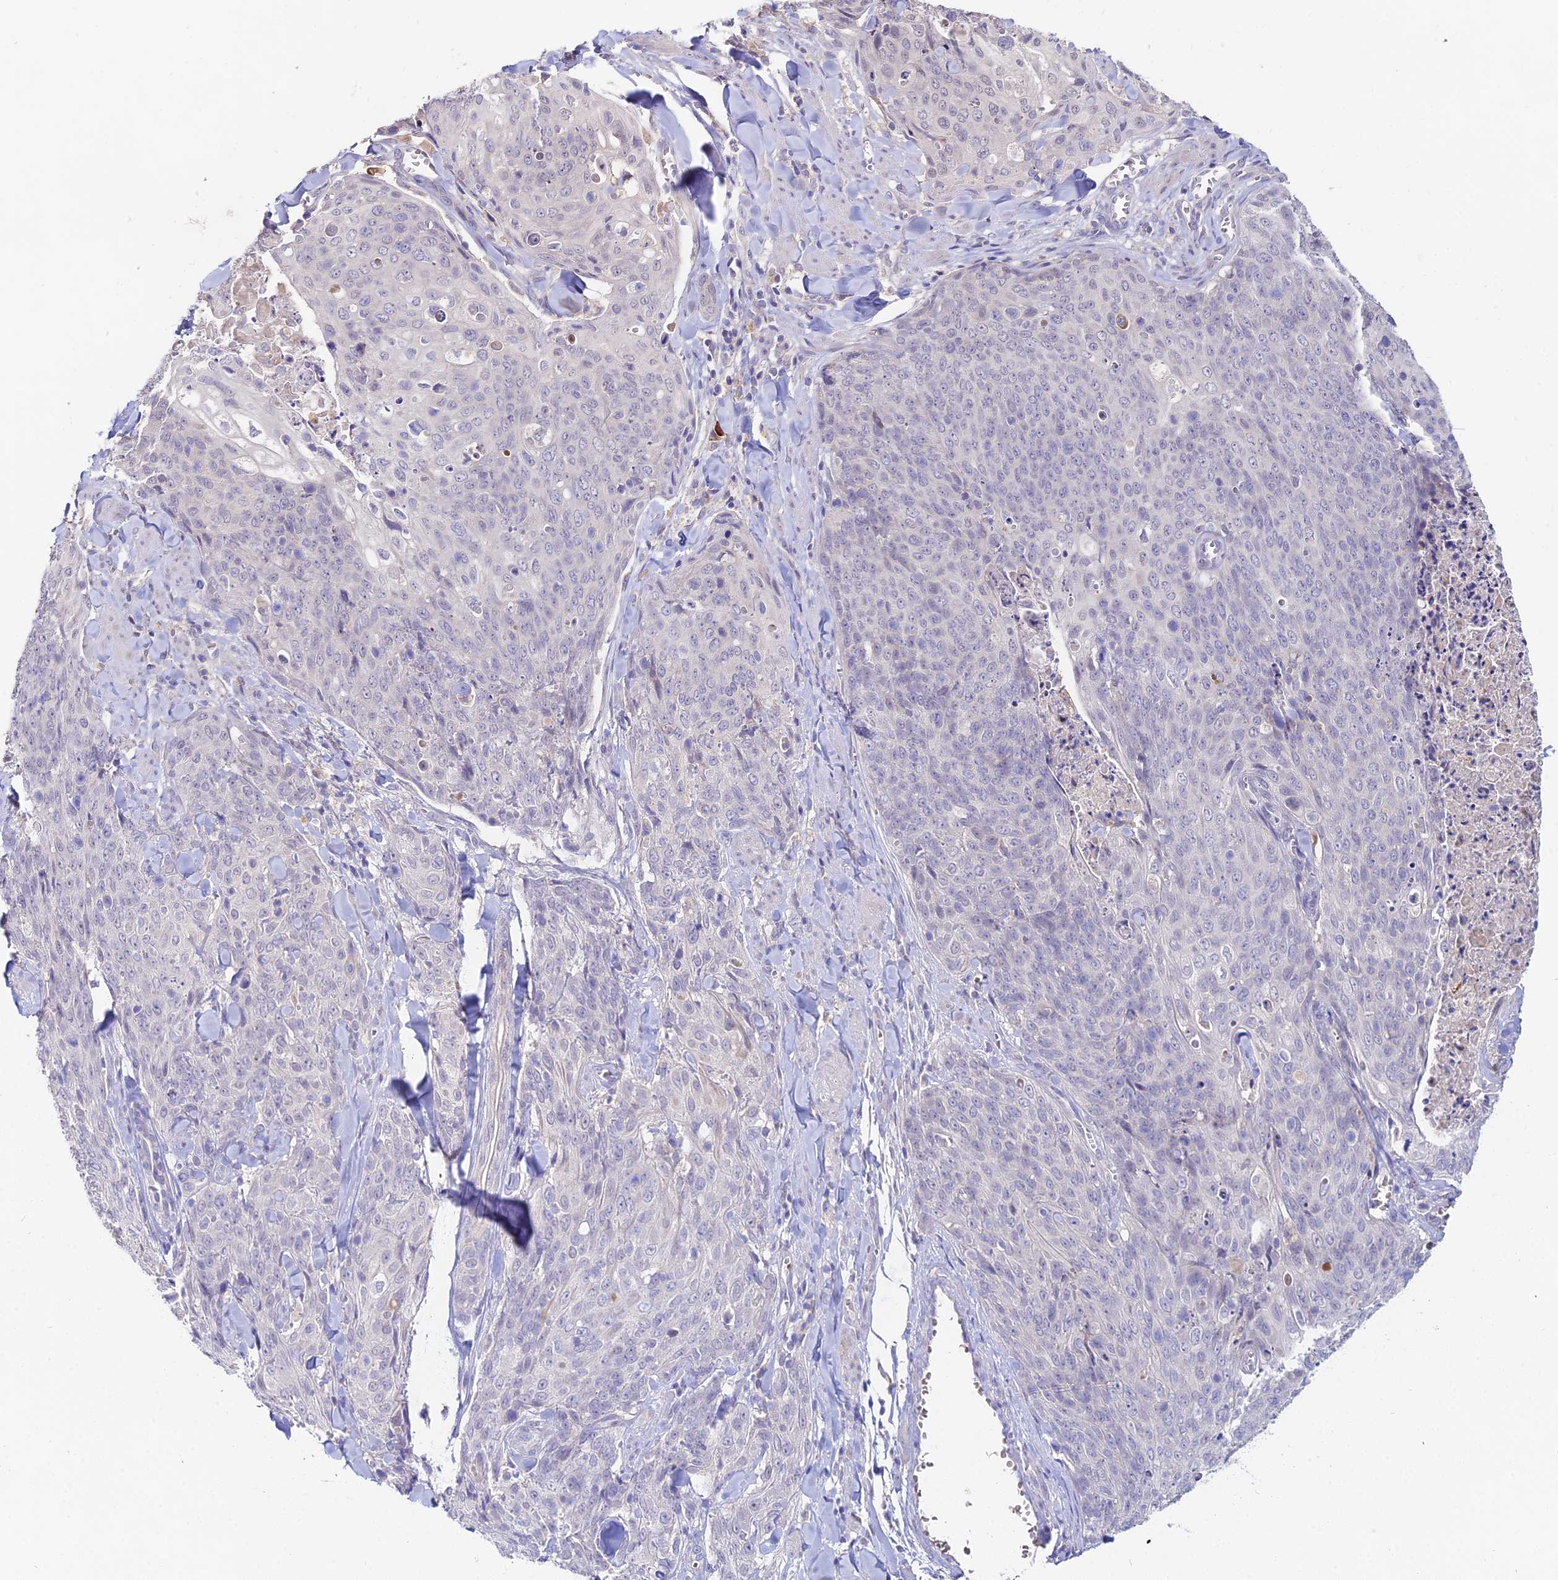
{"staining": {"intensity": "negative", "quantity": "none", "location": "none"}, "tissue": "skin cancer", "cell_type": "Tumor cells", "image_type": "cancer", "snomed": [{"axis": "morphology", "description": "Squamous cell carcinoma, NOS"}, {"axis": "topography", "description": "Skin"}, {"axis": "topography", "description": "Vulva"}], "caption": "DAB (3,3'-diaminobenzidine) immunohistochemical staining of skin cancer (squamous cell carcinoma) displays no significant staining in tumor cells.", "gene": "WDR43", "patient": {"sex": "female", "age": 85}}